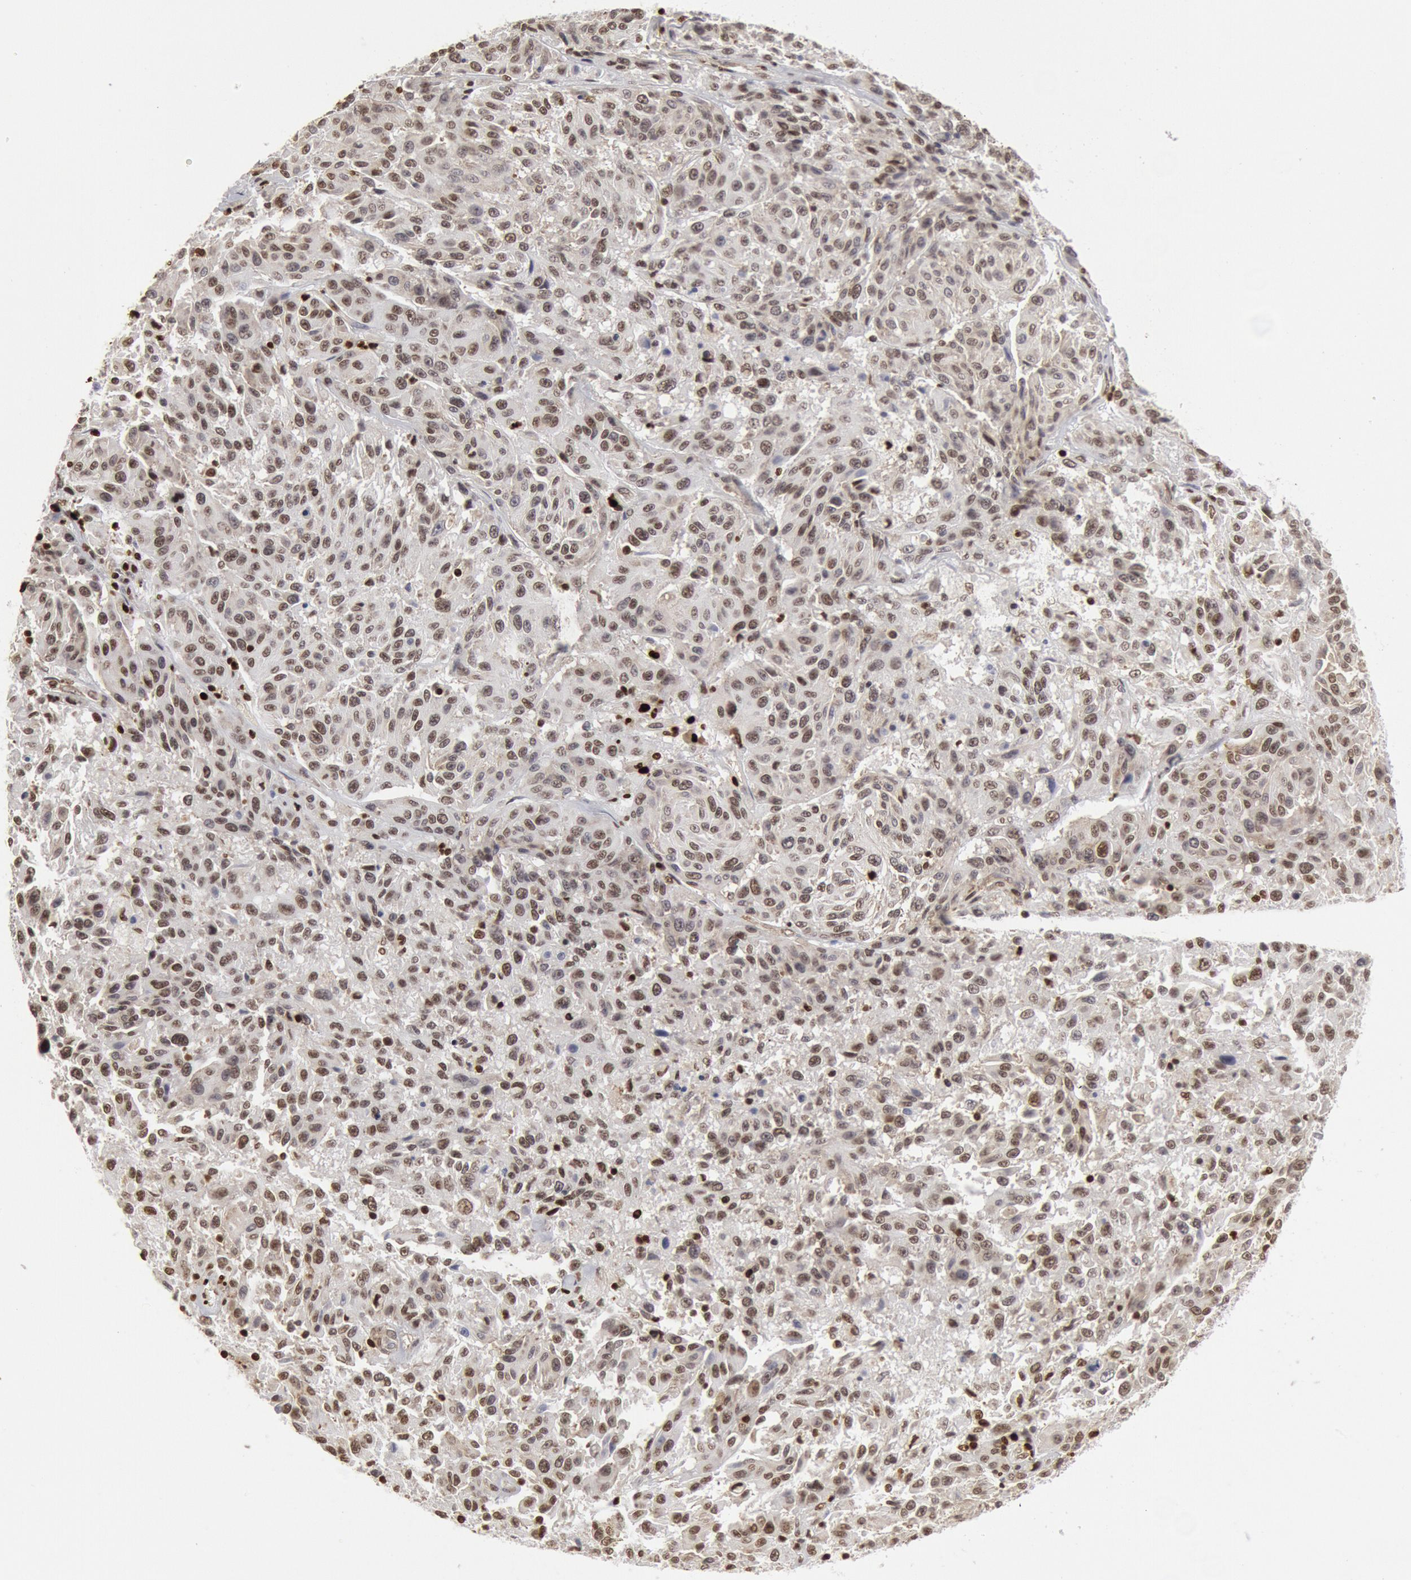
{"staining": {"intensity": "moderate", "quantity": ">75%", "location": "nuclear"}, "tissue": "melanoma", "cell_type": "Tumor cells", "image_type": "cancer", "snomed": [{"axis": "morphology", "description": "Malignant melanoma, NOS"}, {"axis": "topography", "description": "Skin"}], "caption": "High-magnification brightfield microscopy of malignant melanoma stained with DAB (3,3'-diaminobenzidine) (brown) and counterstained with hematoxylin (blue). tumor cells exhibit moderate nuclear staining is appreciated in approximately>75% of cells.", "gene": "SUB1", "patient": {"sex": "female", "age": 77}}